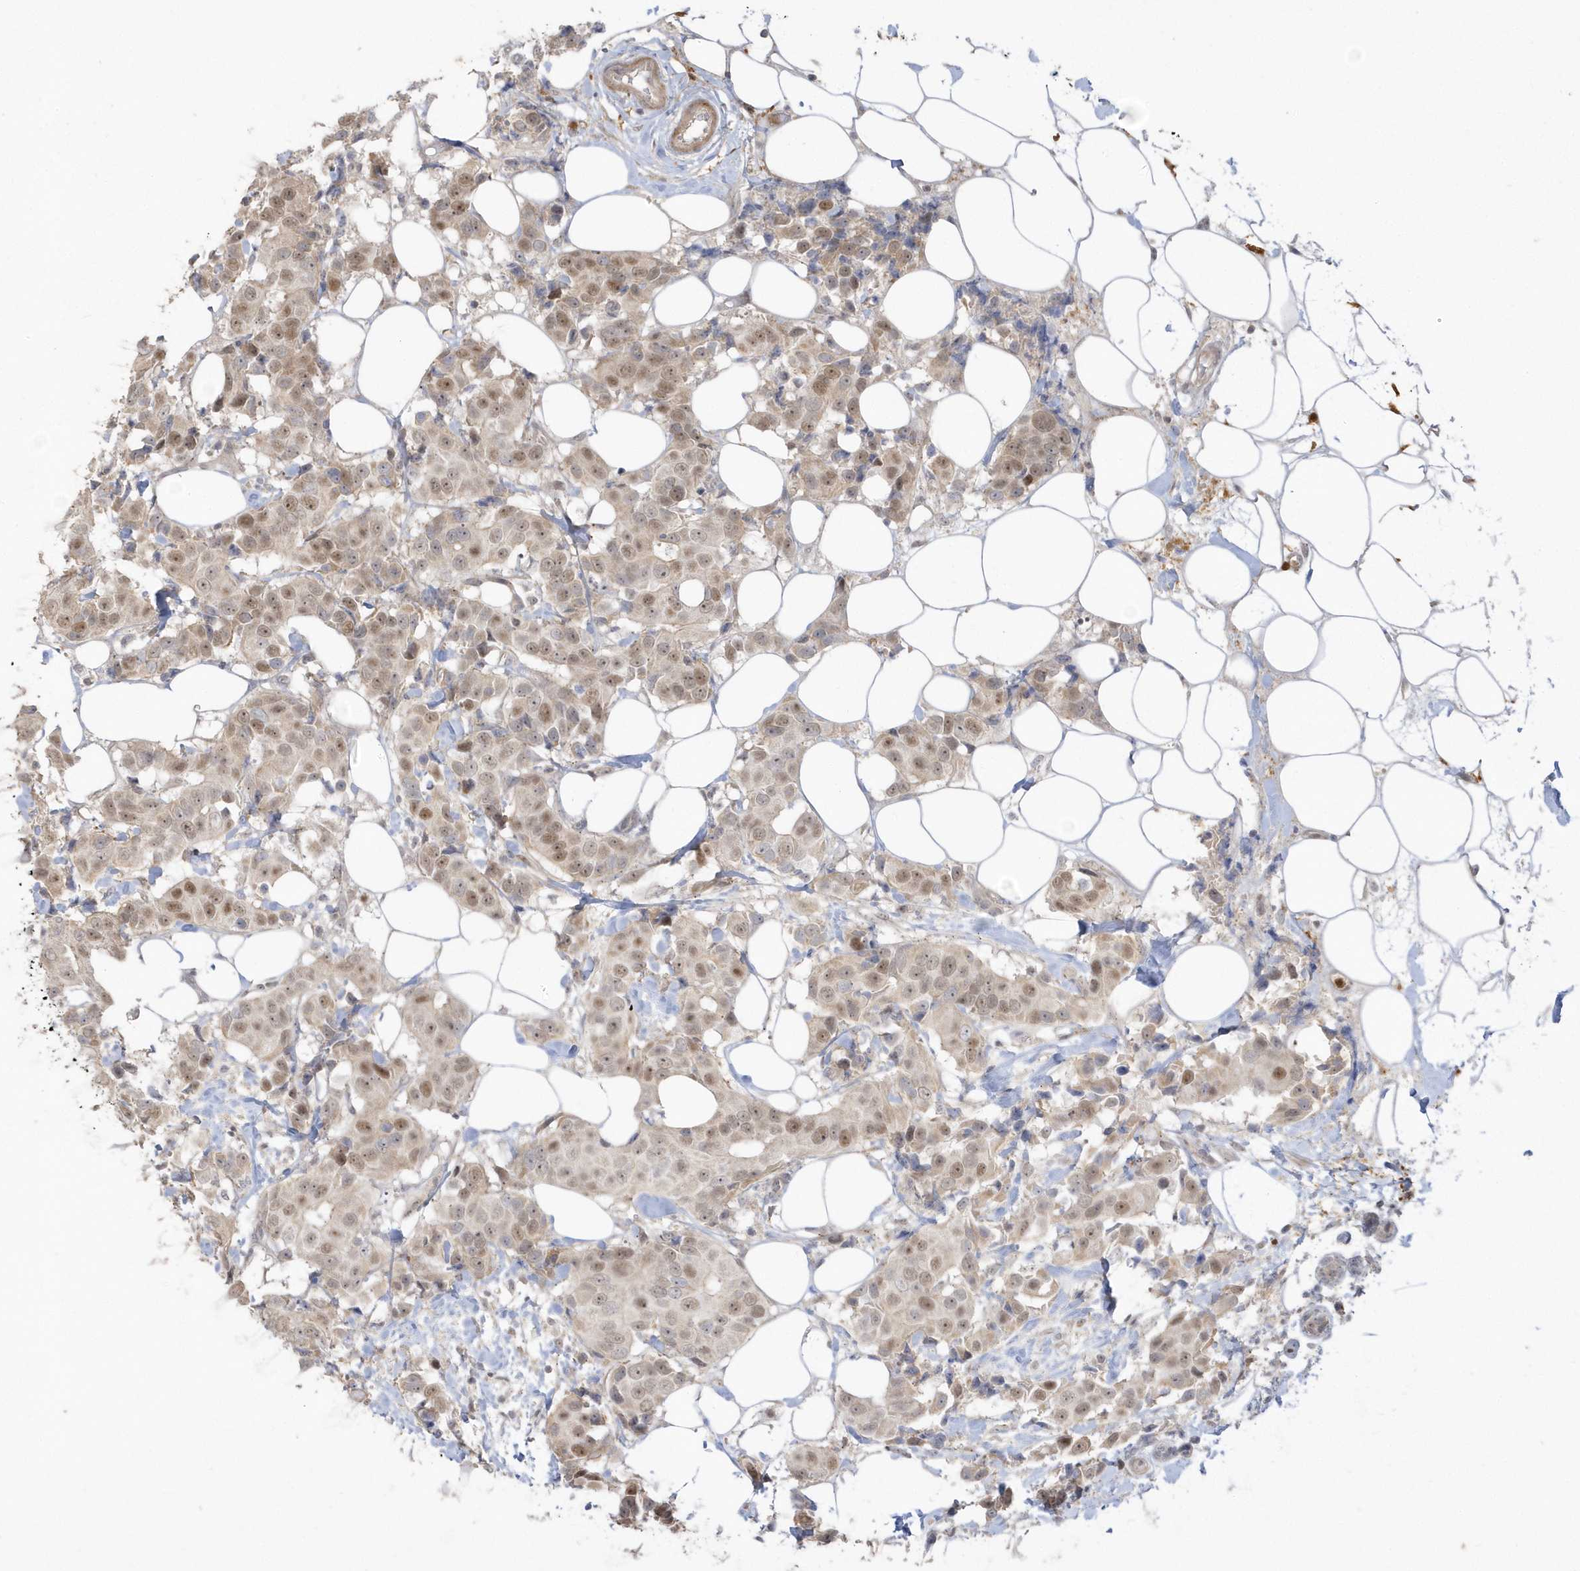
{"staining": {"intensity": "moderate", "quantity": ">75%", "location": "nuclear"}, "tissue": "breast cancer", "cell_type": "Tumor cells", "image_type": "cancer", "snomed": [{"axis": "morphology", "description": "Normal tissue, NOS"}, {"axis": "morphology", "description": "Duct carcinoma"}, {"axis": "topography", "description": "Breast"}], "caption": "IHC micrograph of human breast cancer (intraductal carcinoma) stained for a protein (brown), which displays medium levels of moderate nuclear expression in approximately >75% of tumor cells.", "gene": "NAF1", "patient": {"sex": "female", "age": 39}}